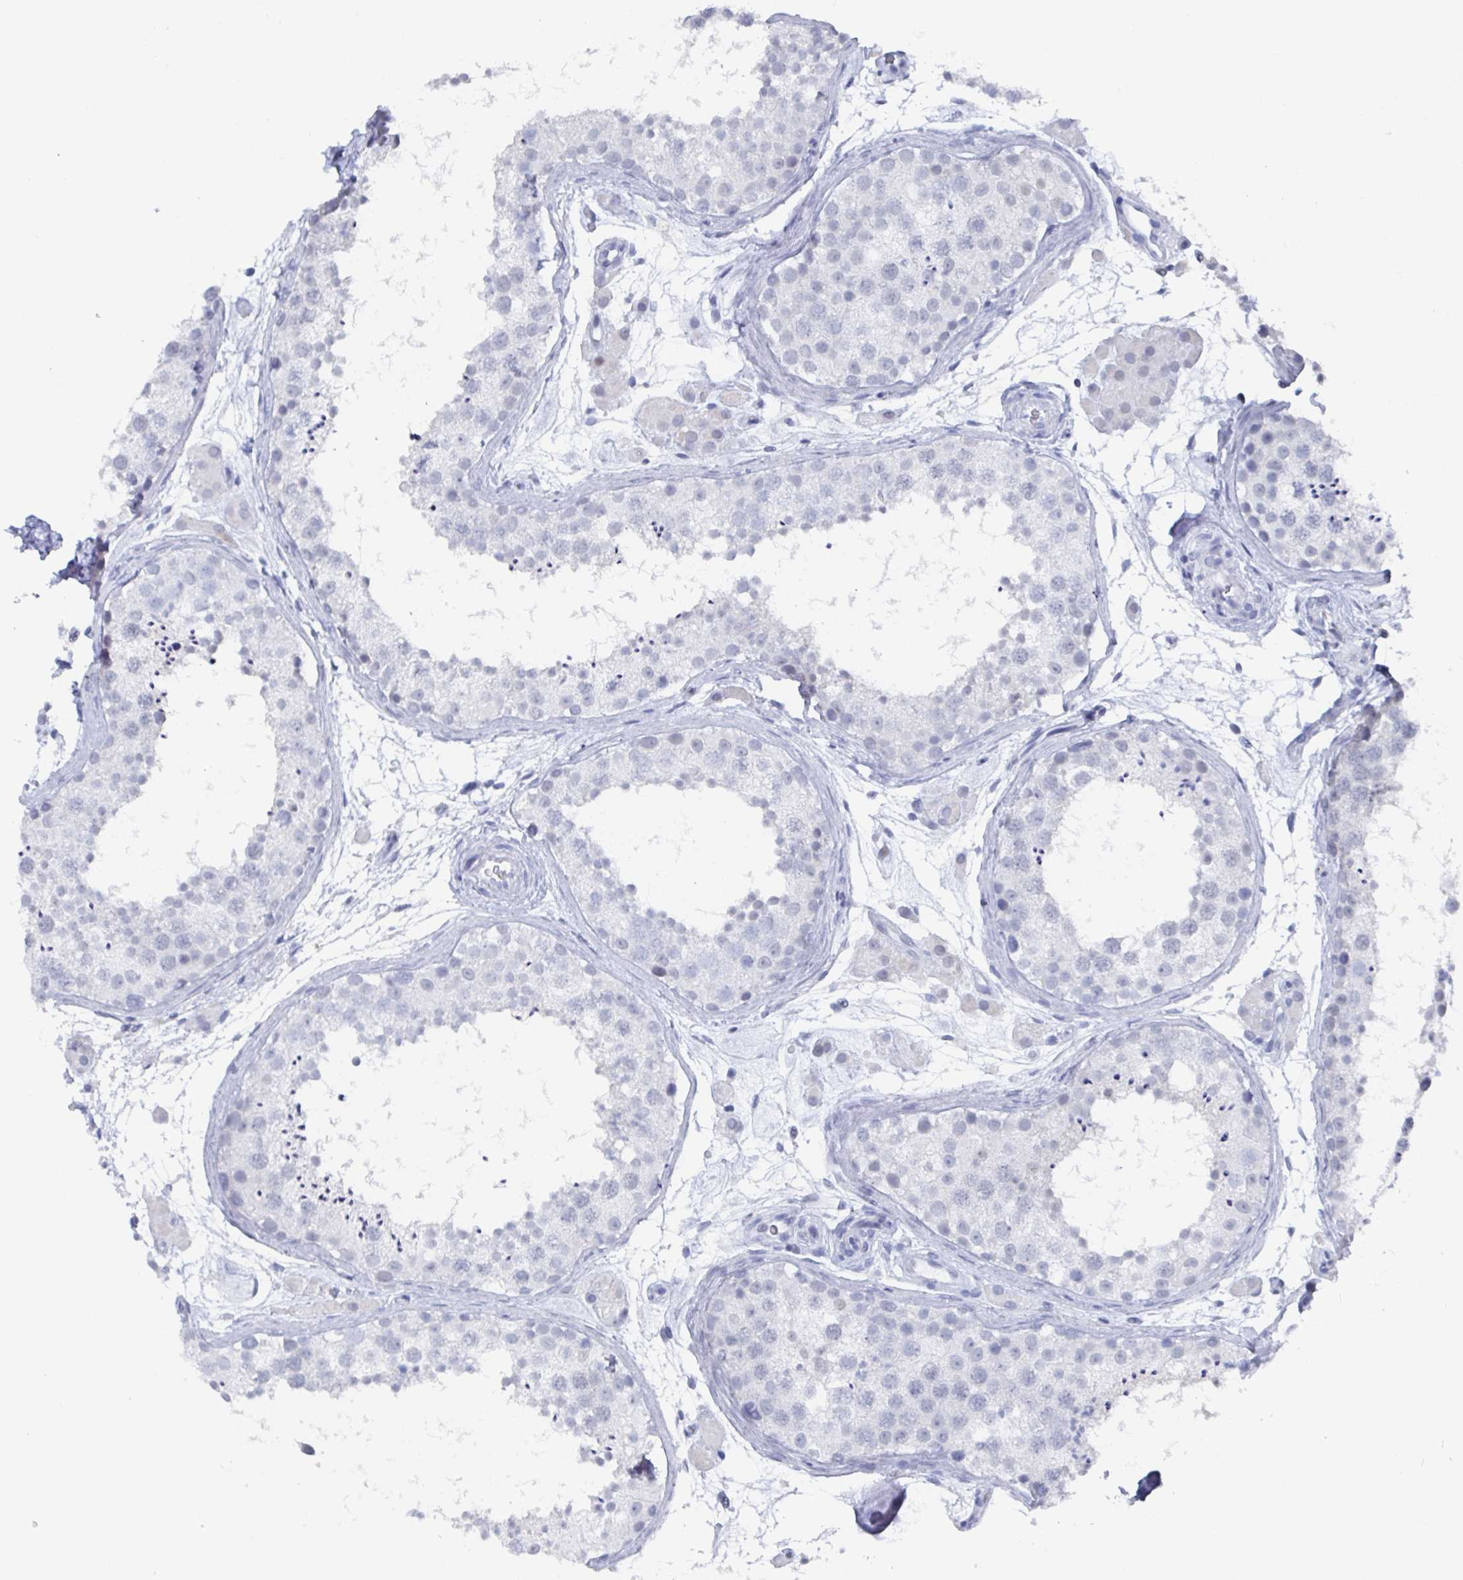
{"staining": {"intensity": "negative", "quantity": "none", "location": "none"}, "tissue": "testis", "cell_type": "Cells in seminiferous ducts", "image_type": "normal", "snomed": [{"axis": "morphology", "description": "Normal tissue, NOS"}, {"axis": "topography", "description": "Testis"}], "caption": "Human testis stained for a protein using immunohistochemistry (IHC) displays no expression in cells in seminiferous ducts.", "gene": "CAMKV", "patient": {"sex": "male", "age": 41}}